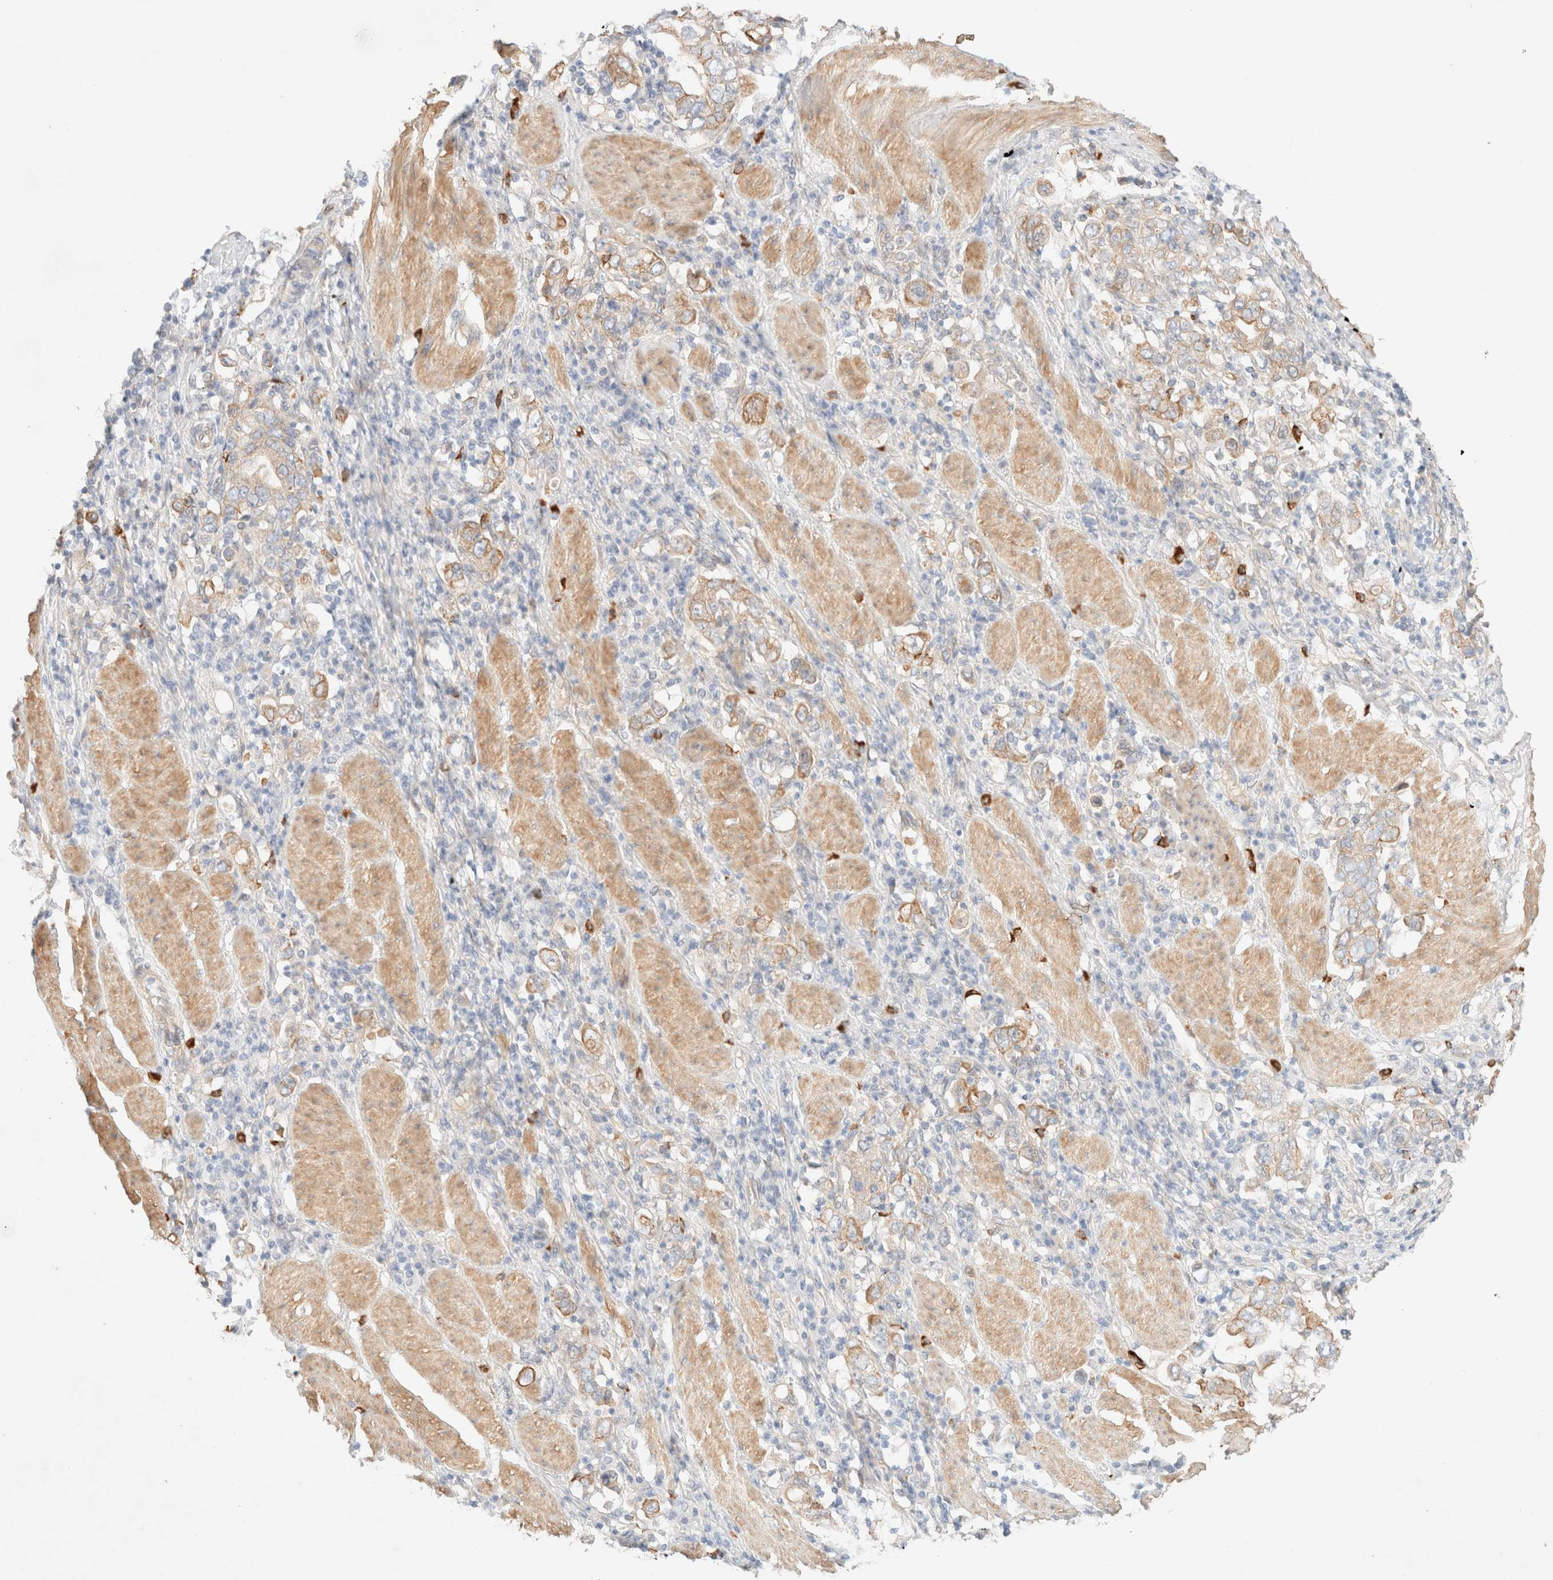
{"staining": {"intensity": "moderate", "quantity": "25%-75%", "location": "cytoplasmic/membranous"}, "tissue": "stomach cancer", "cell_type": "Tumor cells", "image_type": "cancer", "snomed": [{"axis": "morphology", "description": "Adenocarcinoma, NOS"}, {"axis": "topography", "description": "Stomach, upper"}], "caption": "Human stomach cancer stained with a brown dye displays moderate cytoplasmic/membranous positive positivity in approximately 25%-75% of tumor cells.", "gene": "NIBAN2", "patient": {"sex": "male", "age": 62}}